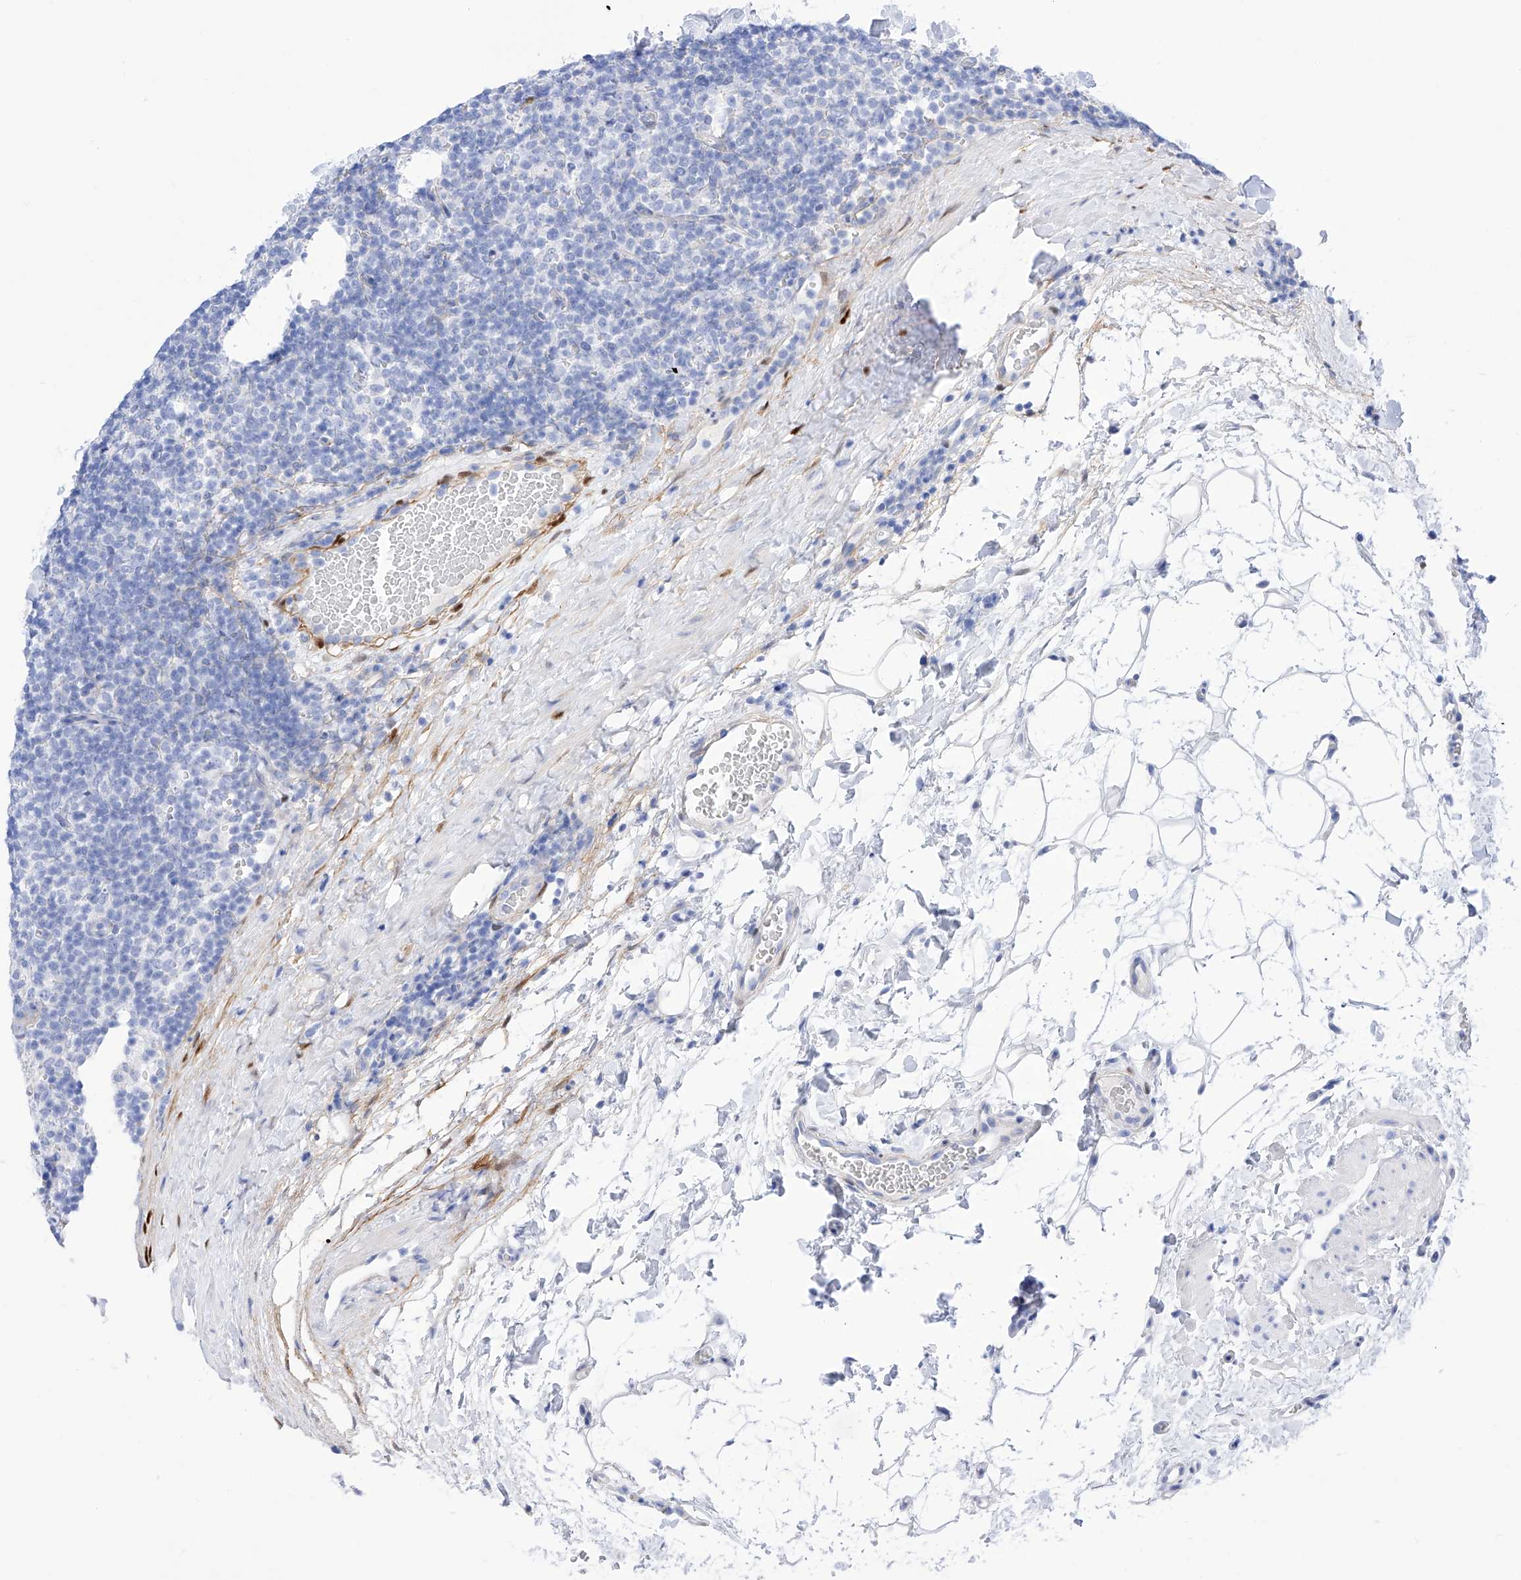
{"staining": {"intensity": "negative", "quantity": "none", "location": "none"}, "tissue": "lymphoma", "cell_type": "Tumor cells", "image_type": "cancer", "snomed": [{"axis": "morphology", "description": "Hodgkin's disease, NOS"}, {"axis": "topography", "description": "Lymph node"}], "caption": "Tumor cells show no significant staining in Hodgkin's disease. The staining was performed using DAB (3,3'-diaminobenzidine) to visualize the protein expression in brown, while the nuclei were stained in blue with hematoxylin (Magnification: 20x).", "gene": "TRPC7", "patient": {"sex": "female", "age": 57}}